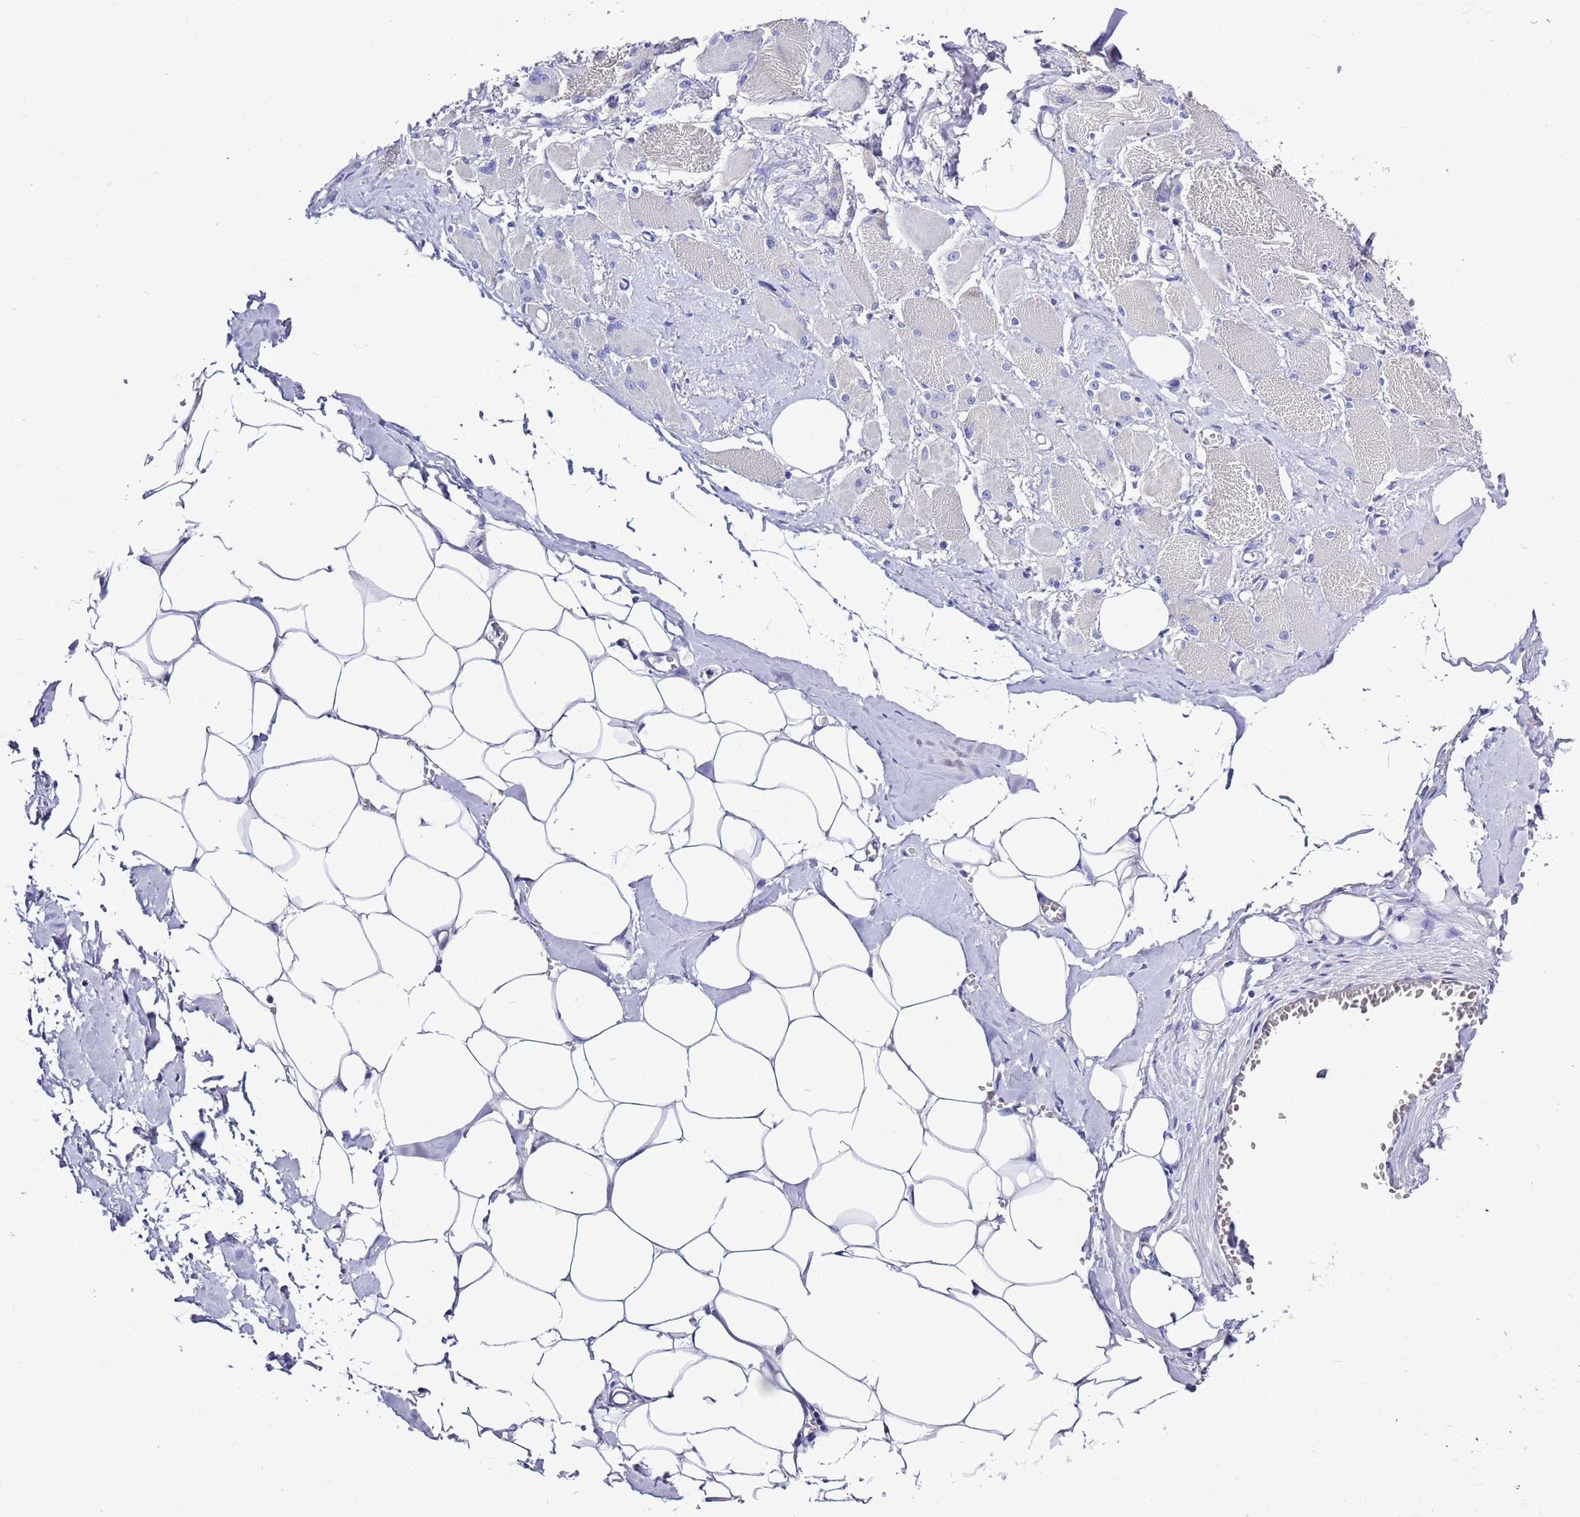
{"staining": {"intensity": "negative", "quantity": "none", "location": "none"}, "tissue": "skeletal muscle", "cell_type": "Myocytes", "image_type": "normal", "snomed": [{"axis": "morphology", "description": "Normal tissue, NOS"}, {"axis": "morphology", "description": "Basal cell carcinoma"}, {"axis": "topography", "description": "Skeletal muscle"}], "caption": "DAB immunohistochemical staining of normal human skeletal muscle displays no significant positivity in myocytes. The staining was performed using DAB to visualize the protein expression in brown, while the nuclei were stained in blue with hematoxylin (Magnification: 20x).", "gene": "MTMR2", "patient": {"sex": "female", "age": 64}}